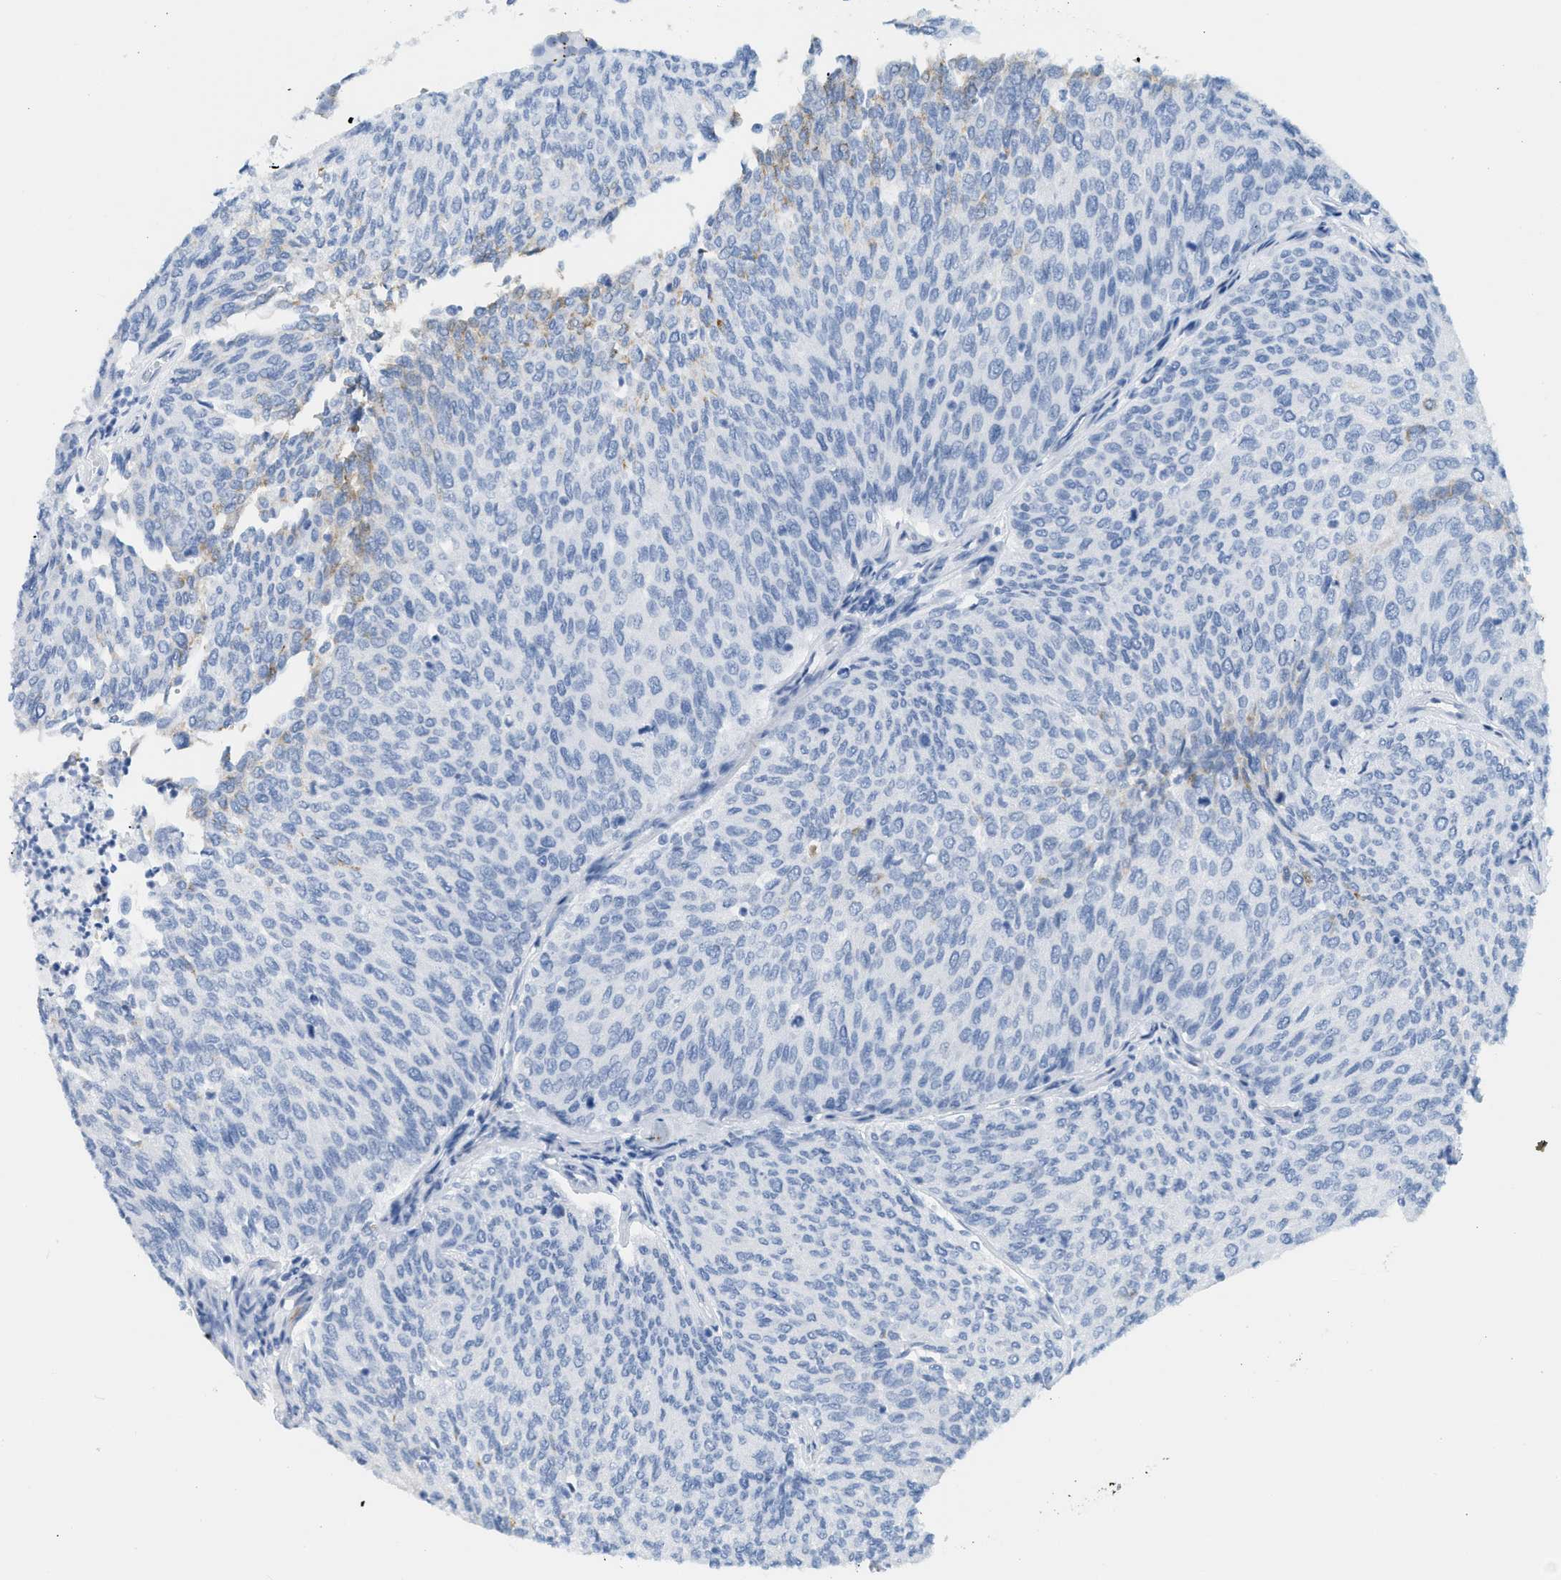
{"staining": {"intensity": "negative", "quantity": "none", "location": "none"}, "tissue": "urothelial cancer", "cell_type": "Tumor cells", "image_type": "cancer", "snomed": [{"axis": "morphology", "description": "Urothelial carcinoma, Low grade"}, {"axis": "topography", "description": "Urinary bladder"}], "caption": "Urothelial cancer was stained to show a protein in brown. There is no significant positivity in tumor cells. (DAB immunohistochemistry with hematoxylin counter stain).", "gene": "DES", "patient": {"sex": "female", "age": 79}}